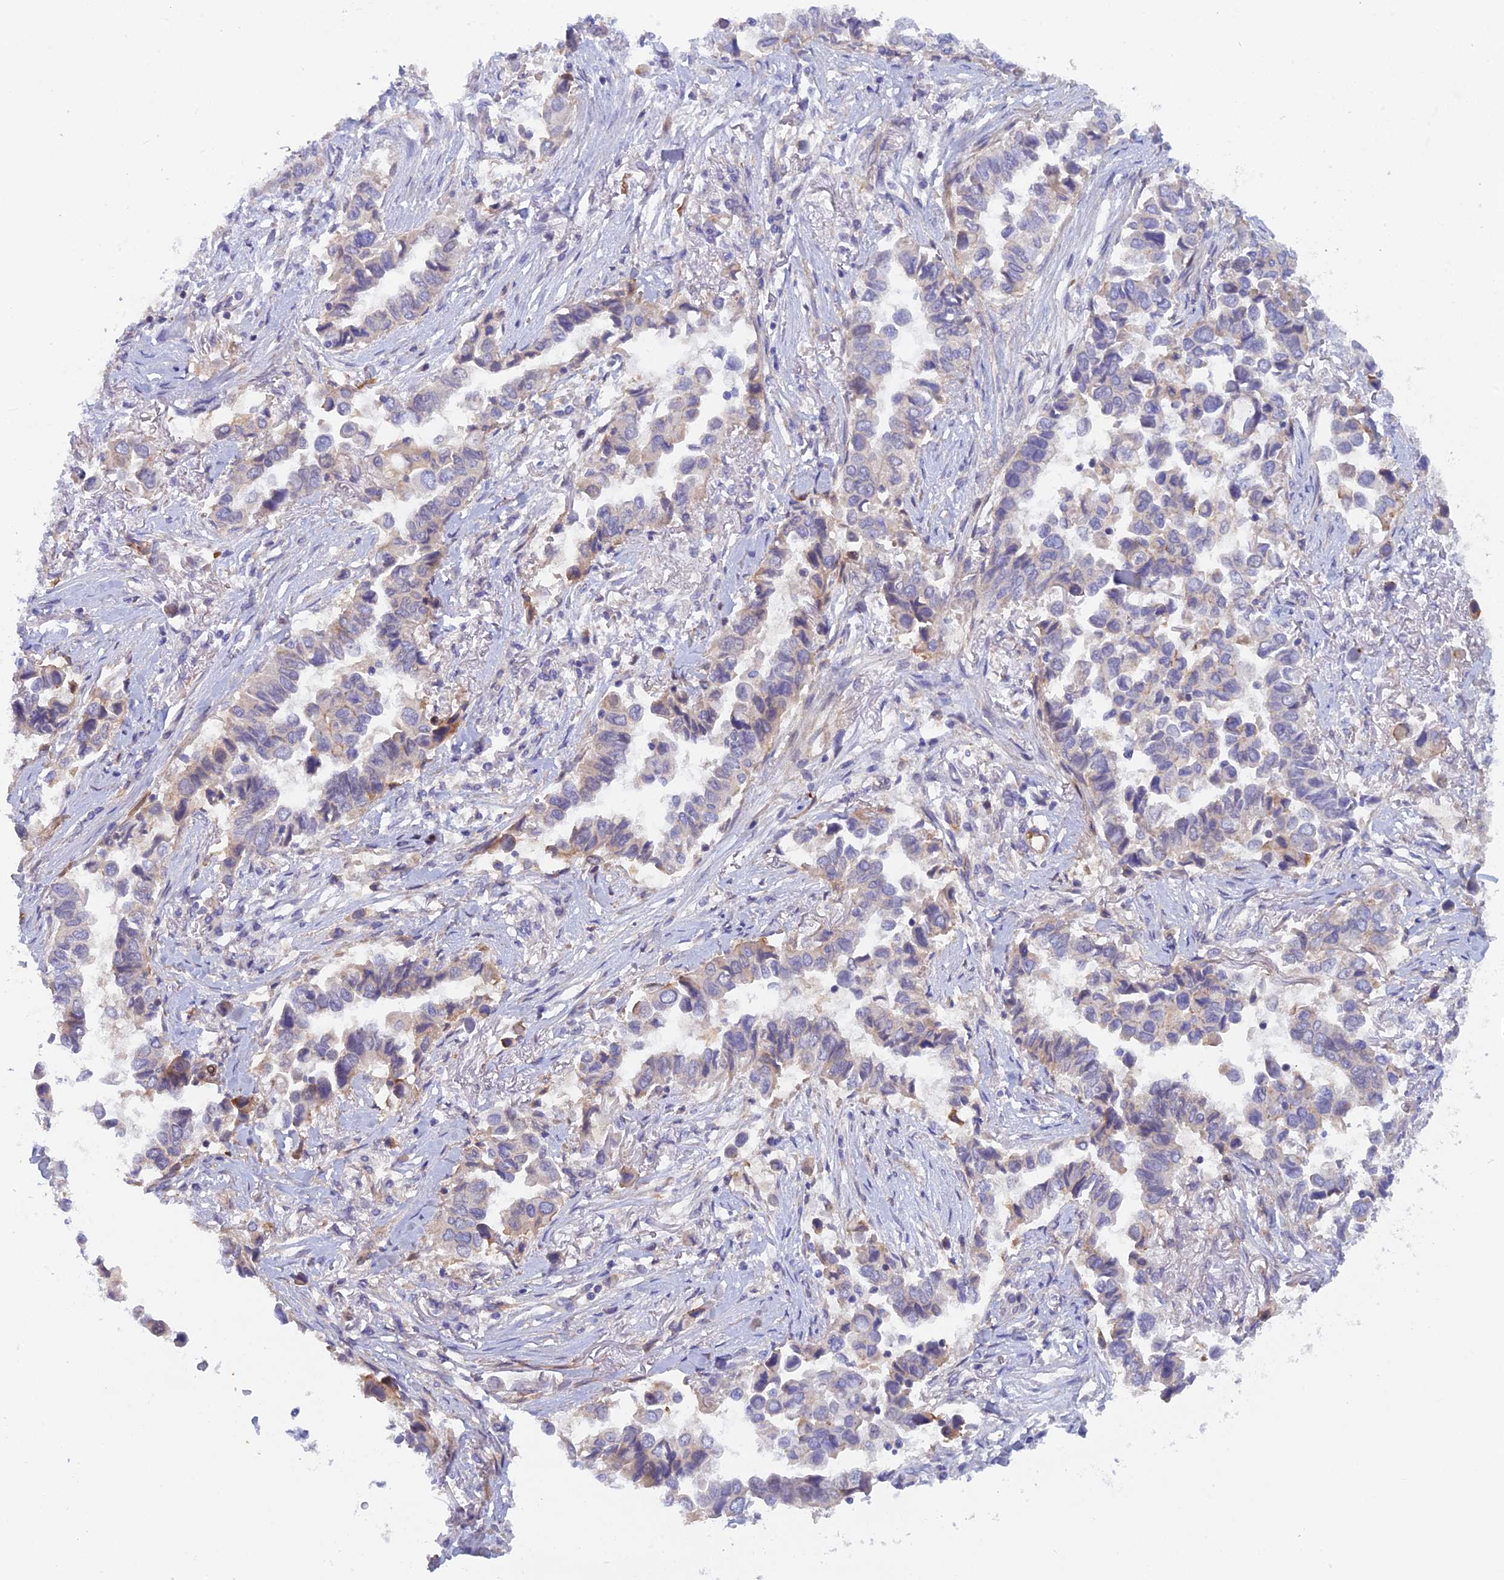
{"staining": {"intensity": "negative", "quantity": "none", "location": "none"}, "tissue": "lung cancer", "cell_type": "Tumor cells", "image_type": "cancer", "snomed": [{"axis": "morphology", "description": "Adenocarcinoma, NOS"}, {"axis": "topography", "description": "Lung"}], "caption": "This is an immunohistochemistry (IHC) image of adenocarcinoma (lung). There is no expression in tumor cells.", "gene": "FZR1", "patient": {"sex": "female", "age": 76}}